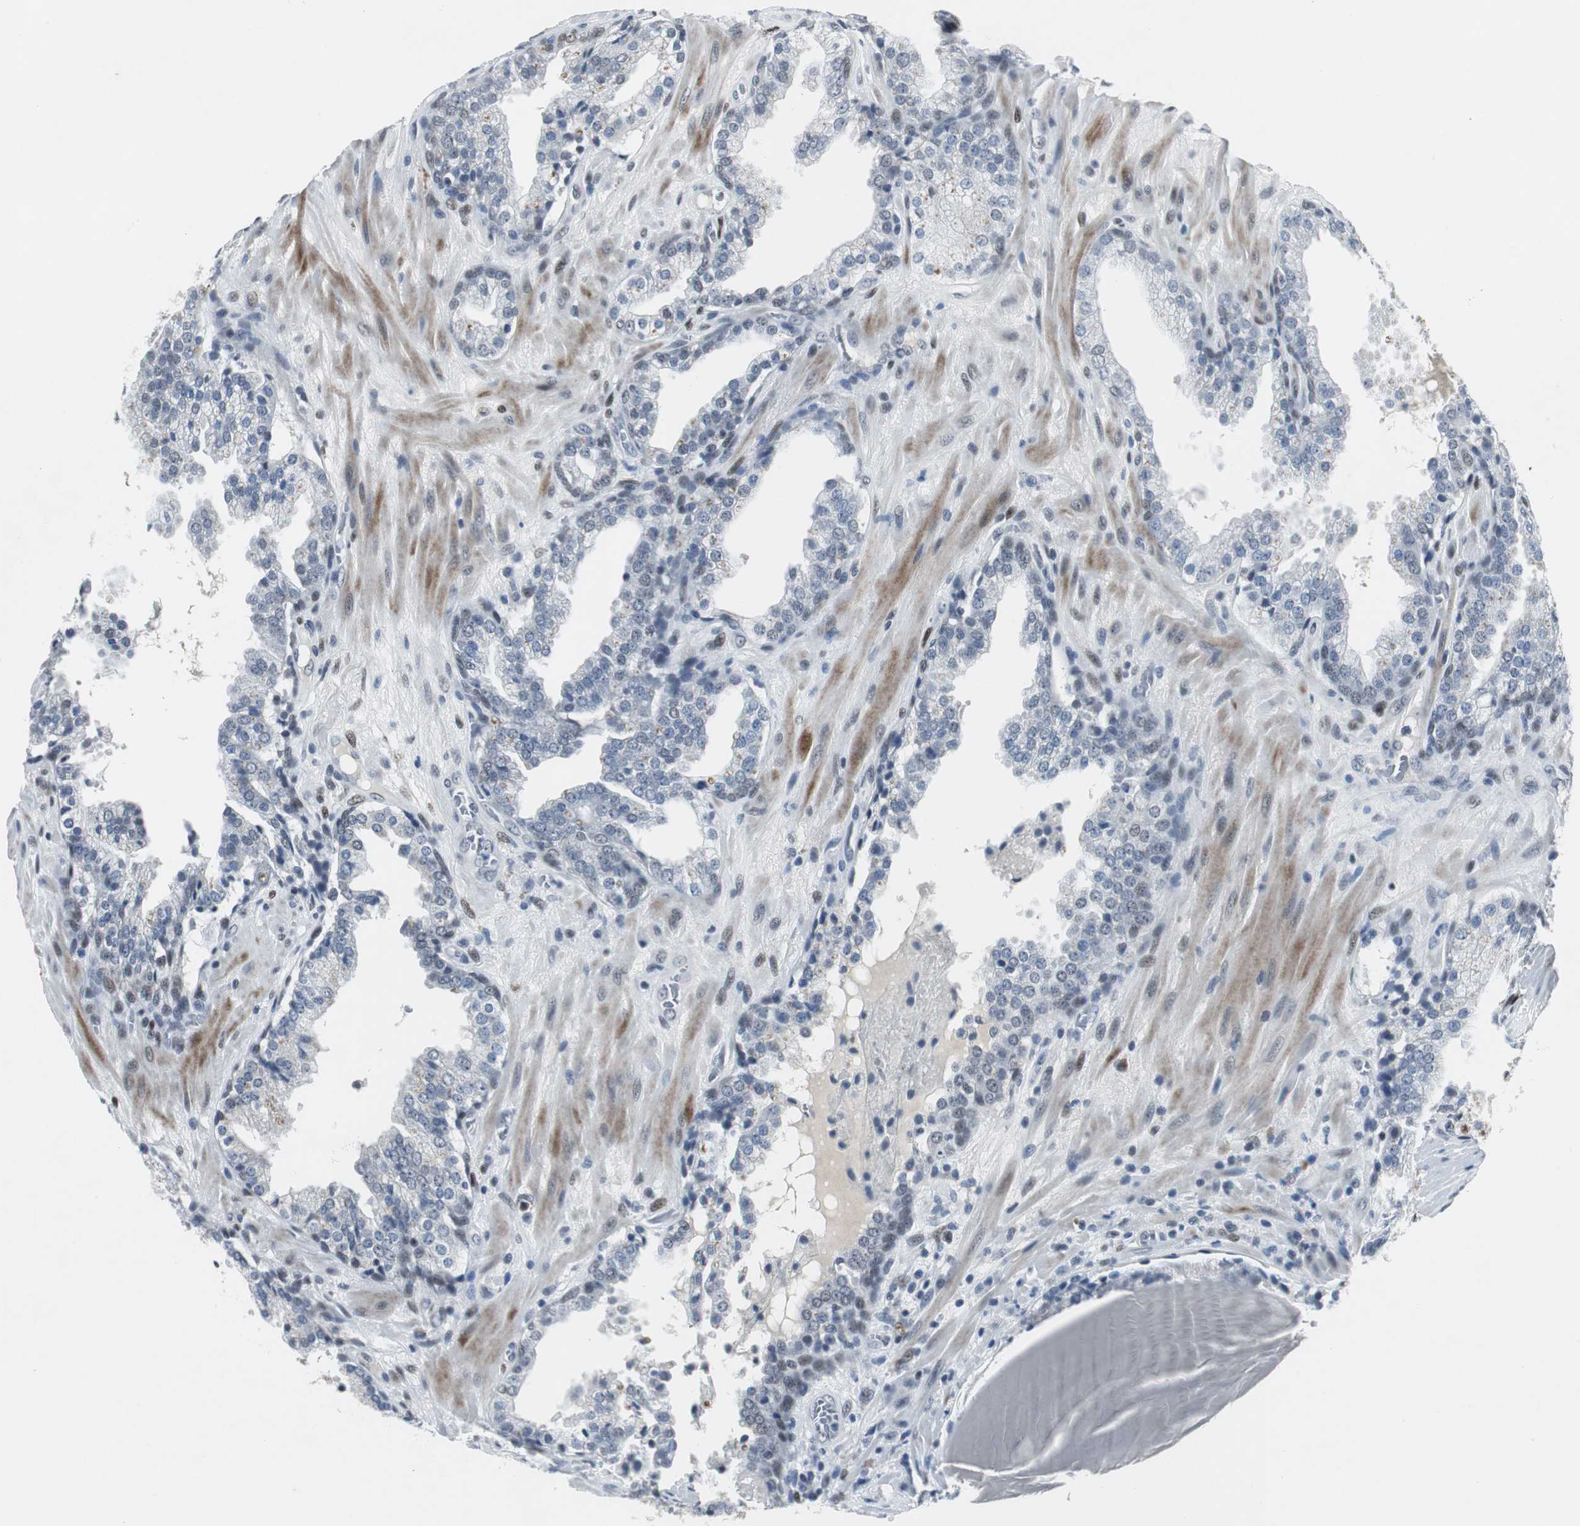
{"staining": {"intensity": "weak", "quantity": "<25%", "location": "nuclear"}, "tissue": "prostate cancer", "cell_type": "Tumor cells", "image_type": "cancer", "snomed": [{"axis": "morphology", "description": "Adenocarcinoma, High grade"}, {"axis": "topography", "description": "Prostate"}], "caption": "This is an IHC micrograph of human high-grade adenocarcinoma (prostate). There is no expression in tumor cells.", "gene": "ELK1", "patient": {"sex": "male", "age": 68}}